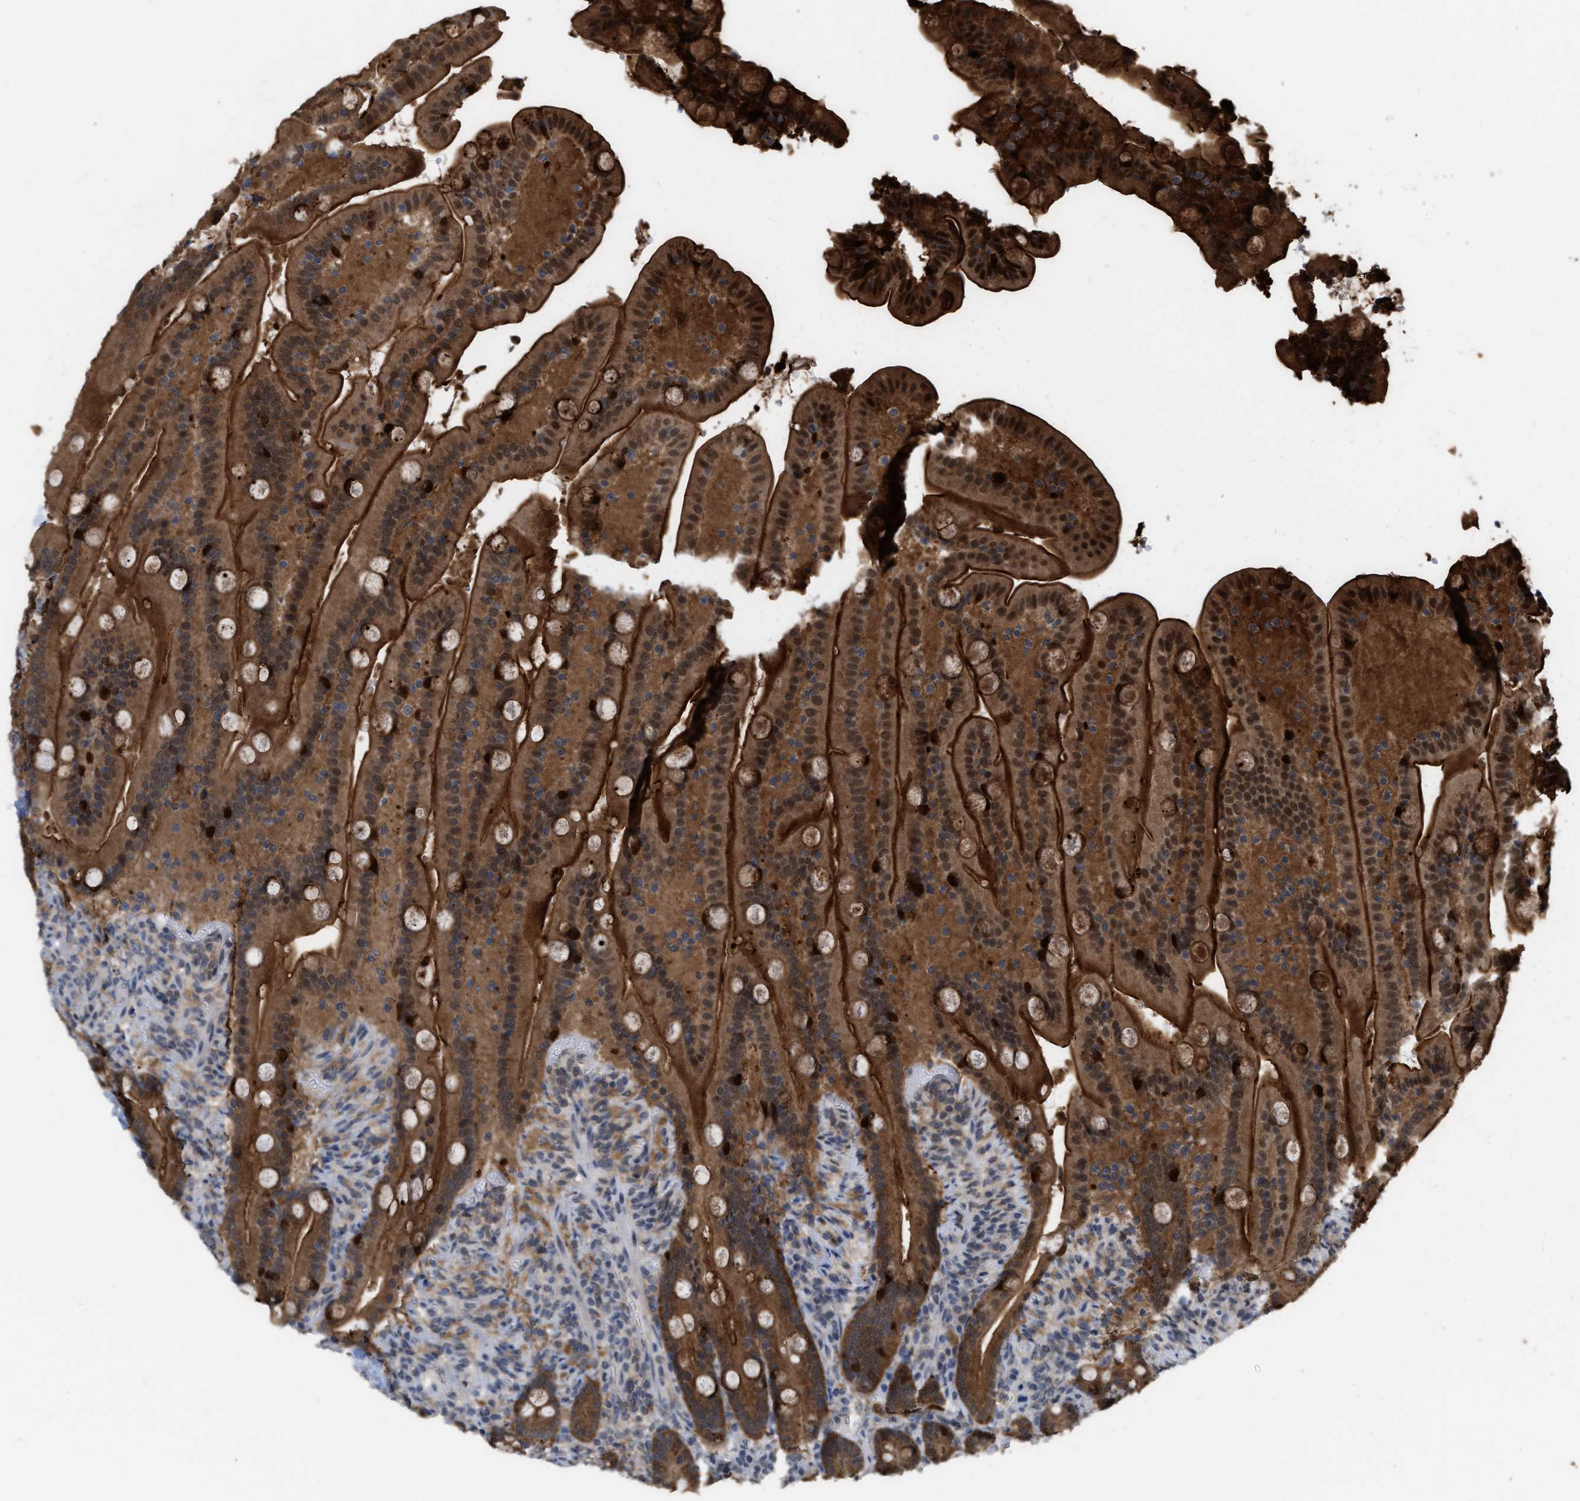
{"staining": {"intensity": "strong", "quantity": ">75%", "location": "cytoplasmic/membranous,nuclear"}, "tissue": "duodenum", "cell_type": "Glandular cells", "image_type": "normal", "snomed": [{"axis": "morphology", "description": "Normal tissue, NOS"}, {"axis": "topography", "description": "Duodenum"}], "caption": "Immunohistochemical staining of normal duodenum exhibits strong cytoplasmic/membranous,nuclear protein staining in about >75% of glandular cells.", "gene": "BAIAP2L1", "patient": {"sex": "male", "age": 54}}